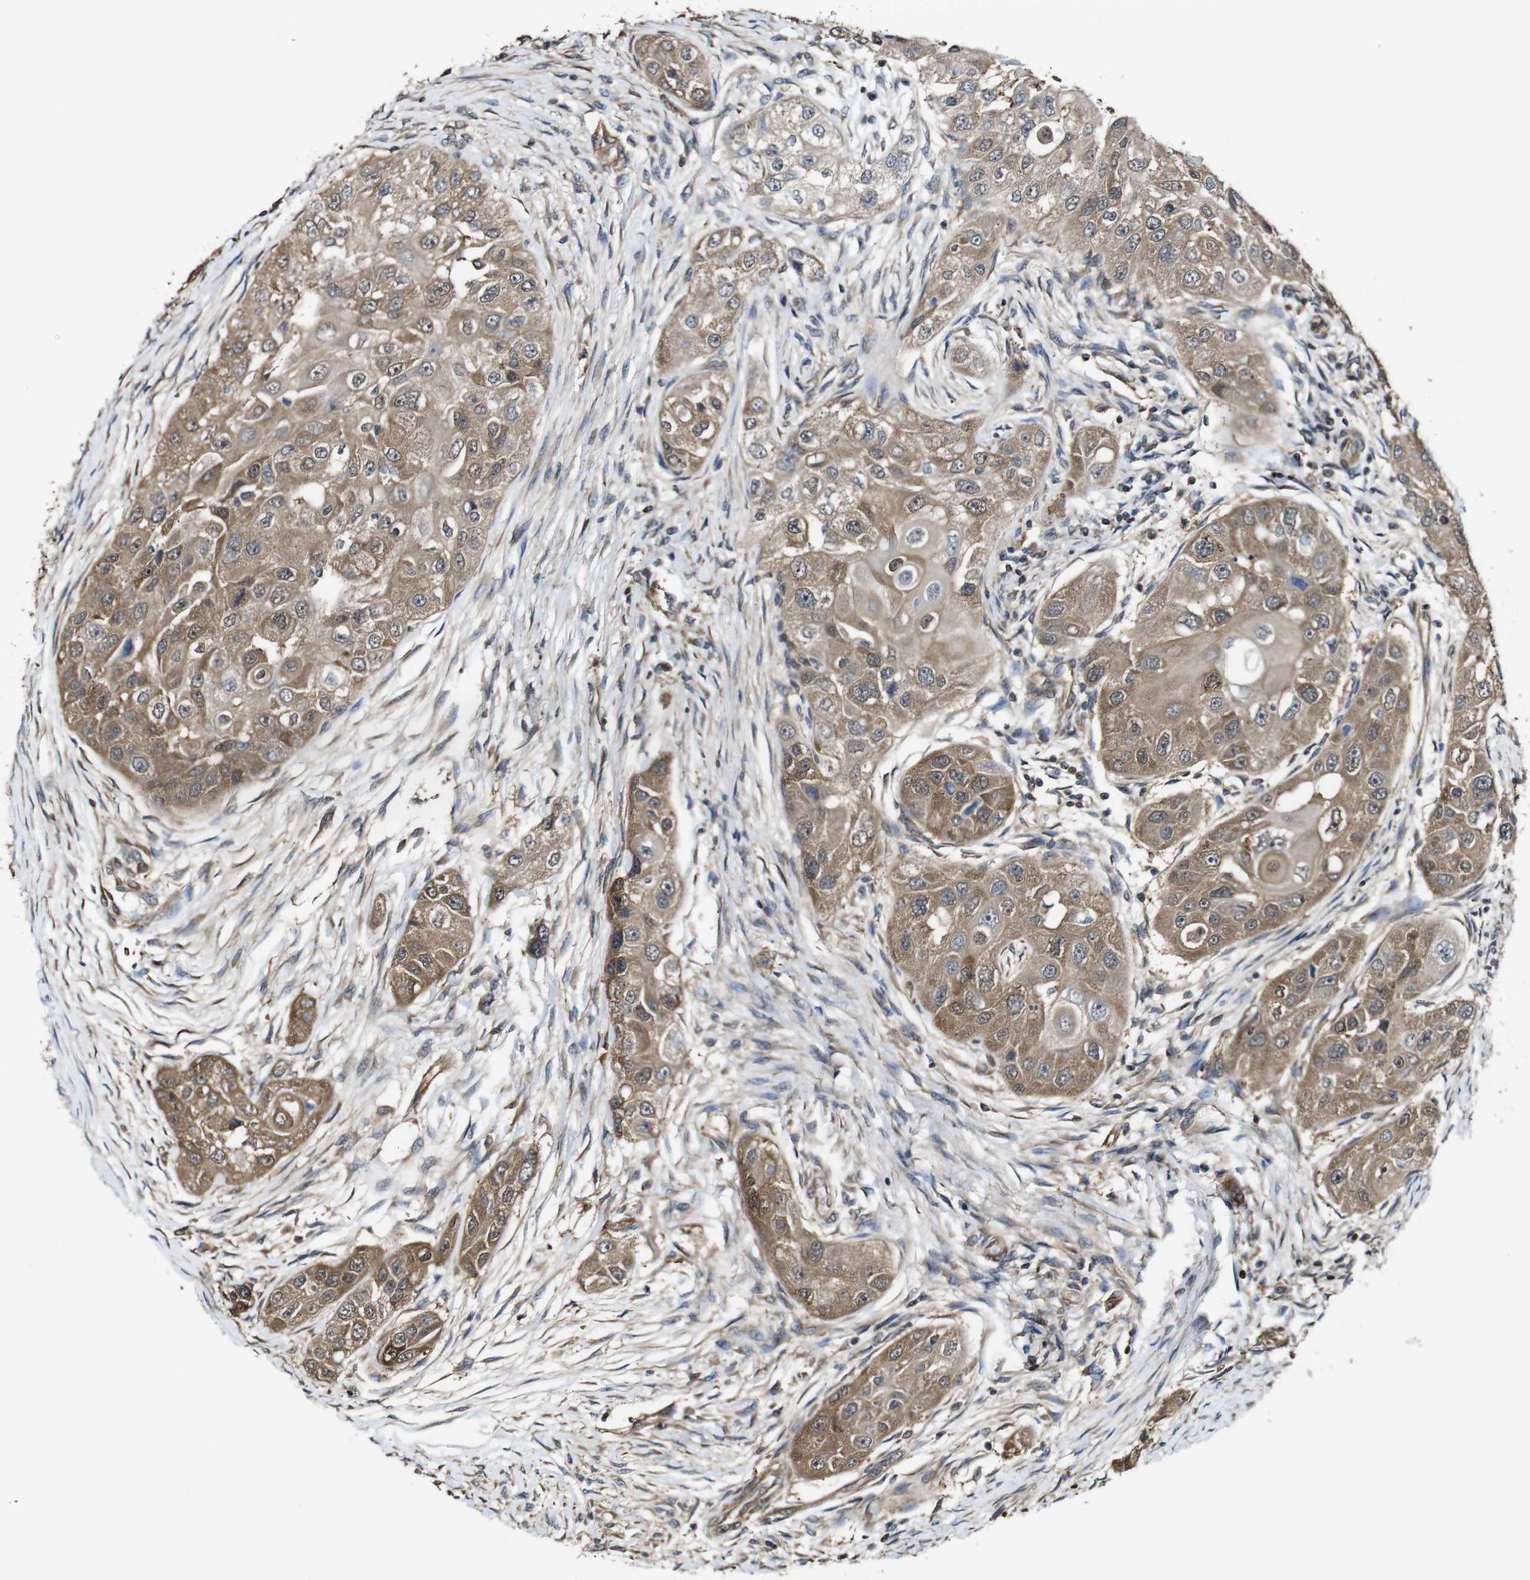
{"staining": {"intensity": "moderate", "quantity": ">75%", "location": "cytoplasmic/membranous"}, "tissue": "head and neck cancer", "cell_type": "Tumor cells", "image_type": "cancer", "snomed": [{"axis": "morphology", "description": "Normal tissue, NOS"}, {"axis": "morphology", "description": "Squamous cell carcinoma, NOS"}, {"axis": "topography", "description": "Skeletal muscle"}, {"axis": "topography", "description": "Head-Neck"}], "caption": "Protein expression analysis of head and neck cancer (squamous cell carcinoma) exhibits moderate cytoplasmic/membranous expression in about >75% of tumor cells.", "gene": "PTPRR", "patient": {"sex": "male", "age": 51}}